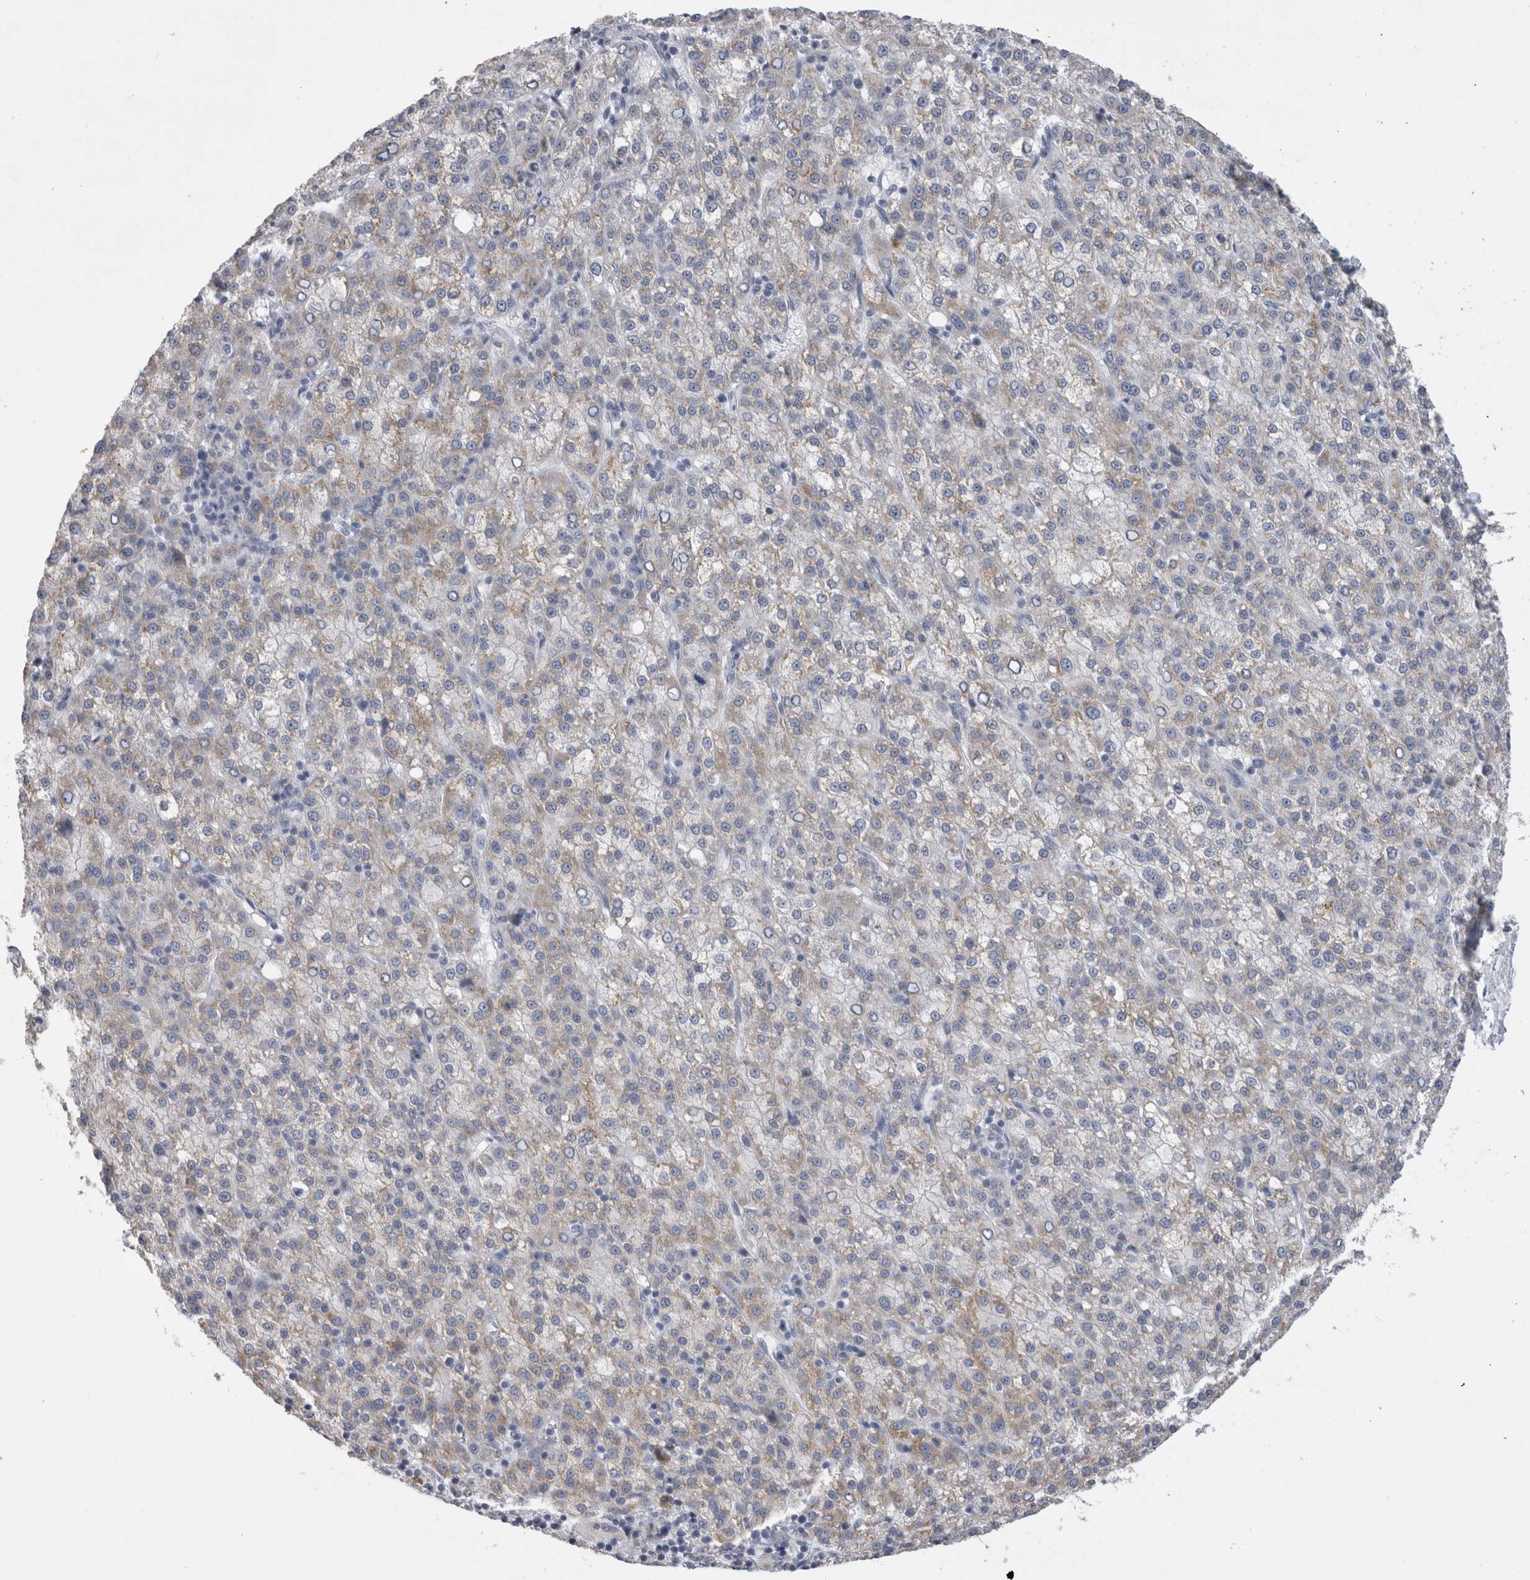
{"staining": {"intensity": "weak", "quantity": "25%-75%", "location": "cytoplasmic/membranous"}, "tissue": "liver cancer", "cell_type": "Tumor cells", "image_type": "cancer", "snomed": [{"axis": "morphology", "description": "Carcinoma, Hepatocellular, NOS"}, {"axis": "topography", "description": "Liver"}], "caption": "Protein analysis of liver hepatocellular carcinoma tissue shows weak cytoplasmic/membranous expression in approximately 25%-75% of tumor cells.", "gene": "DHRS4", "patient": {"sex": "female", "age": 58}}